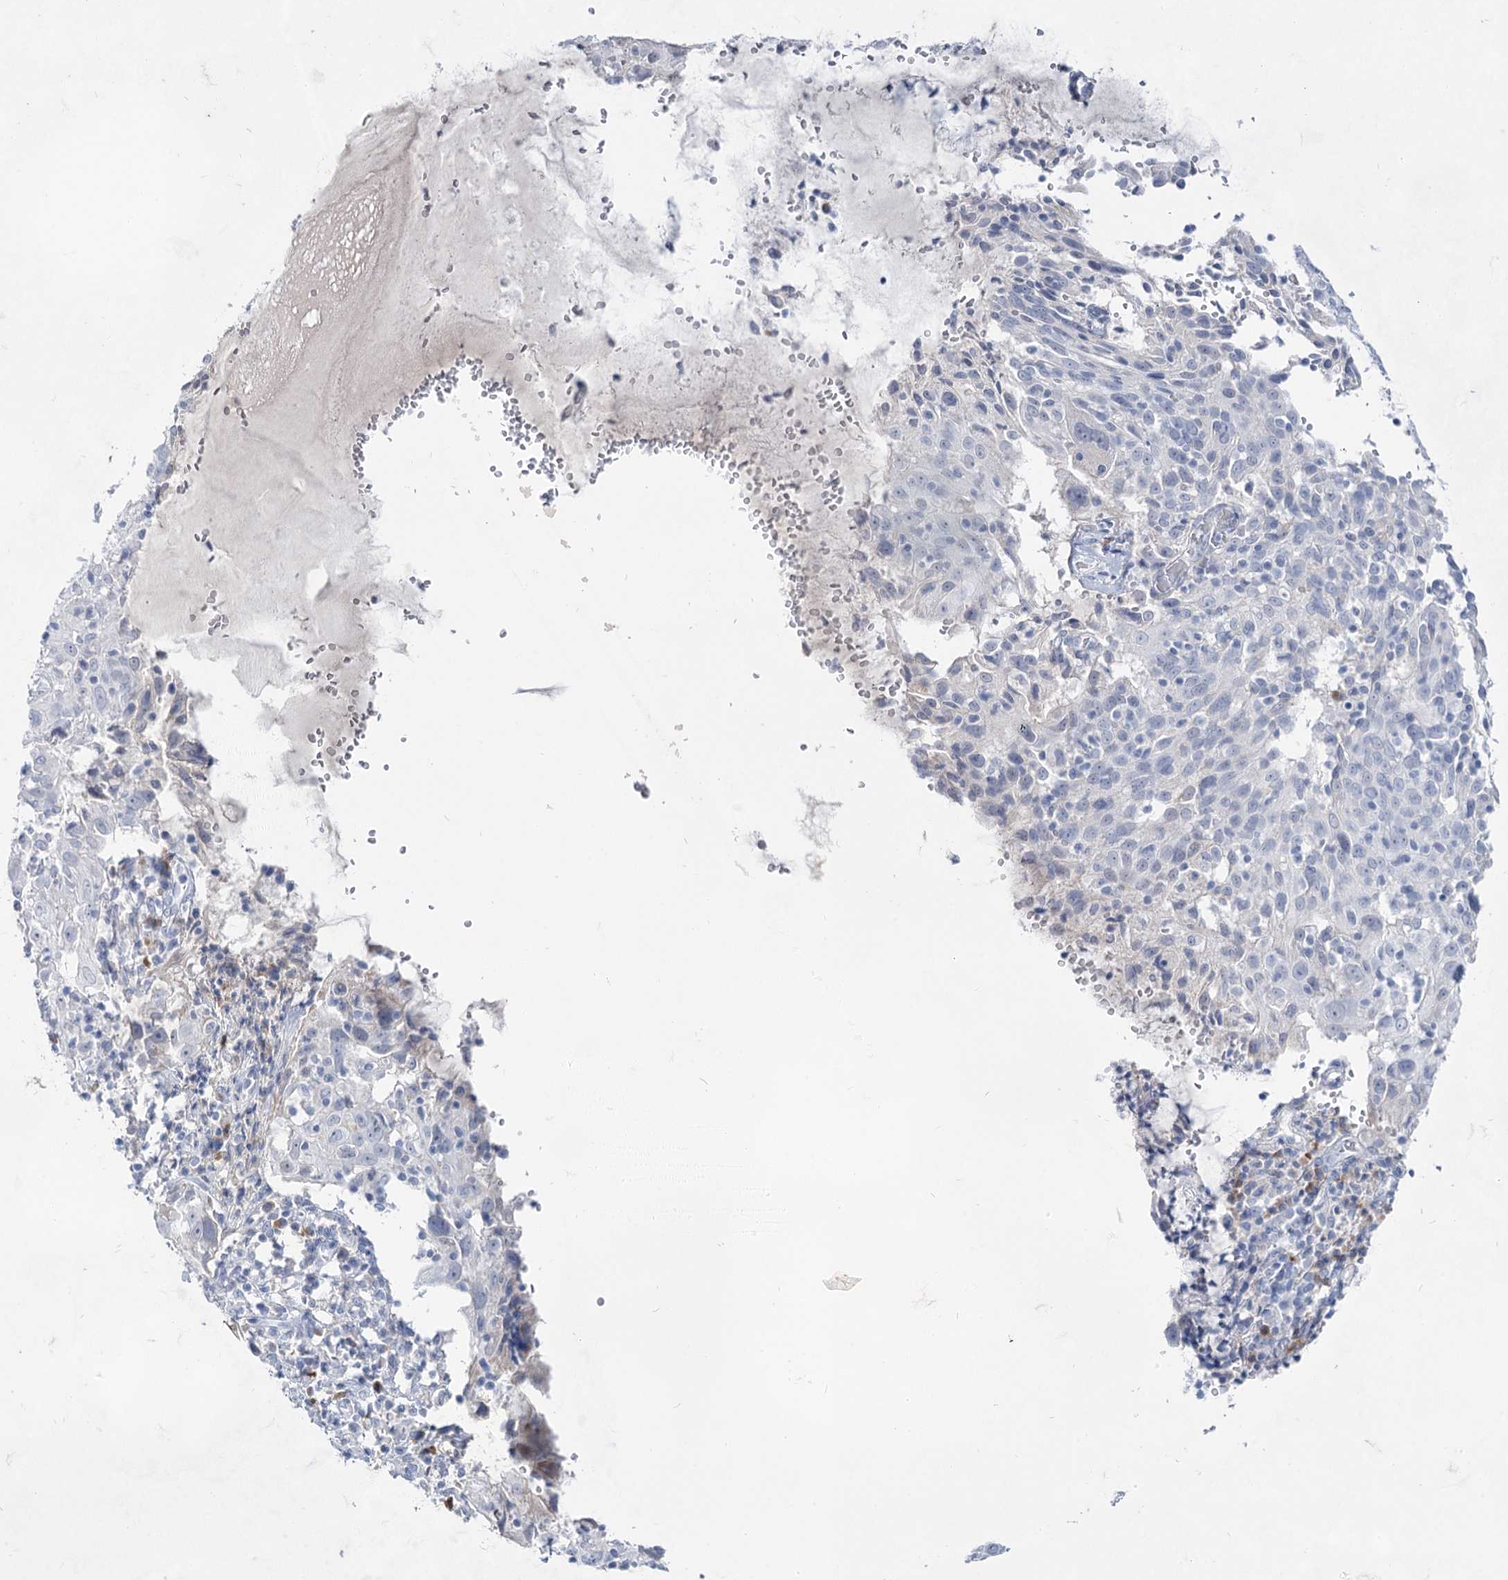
{"staining": {"intensity": "negative", "quantity": "none", "location": "none"}, "tissue": "cervical cancer", "cell_type": "Tumor cells", "image_type": "cancer", "snomed": [{"axis": "morphology", "description": "Squamous cell carcinoma, NOS"}, {"axis": "topography", "description": "Cervix"}], "caption": "High magnification brightfield microscopy of cervical cancer (squamous cell carcinoma) stained with DAB (3,3'-diaminobenzidine) (brown) and counterstained with hematoxylin (blue): tumor cells show no significant positivity.", "gene": "ACRV1", "patient": {"sex": "female", "age": 31}}